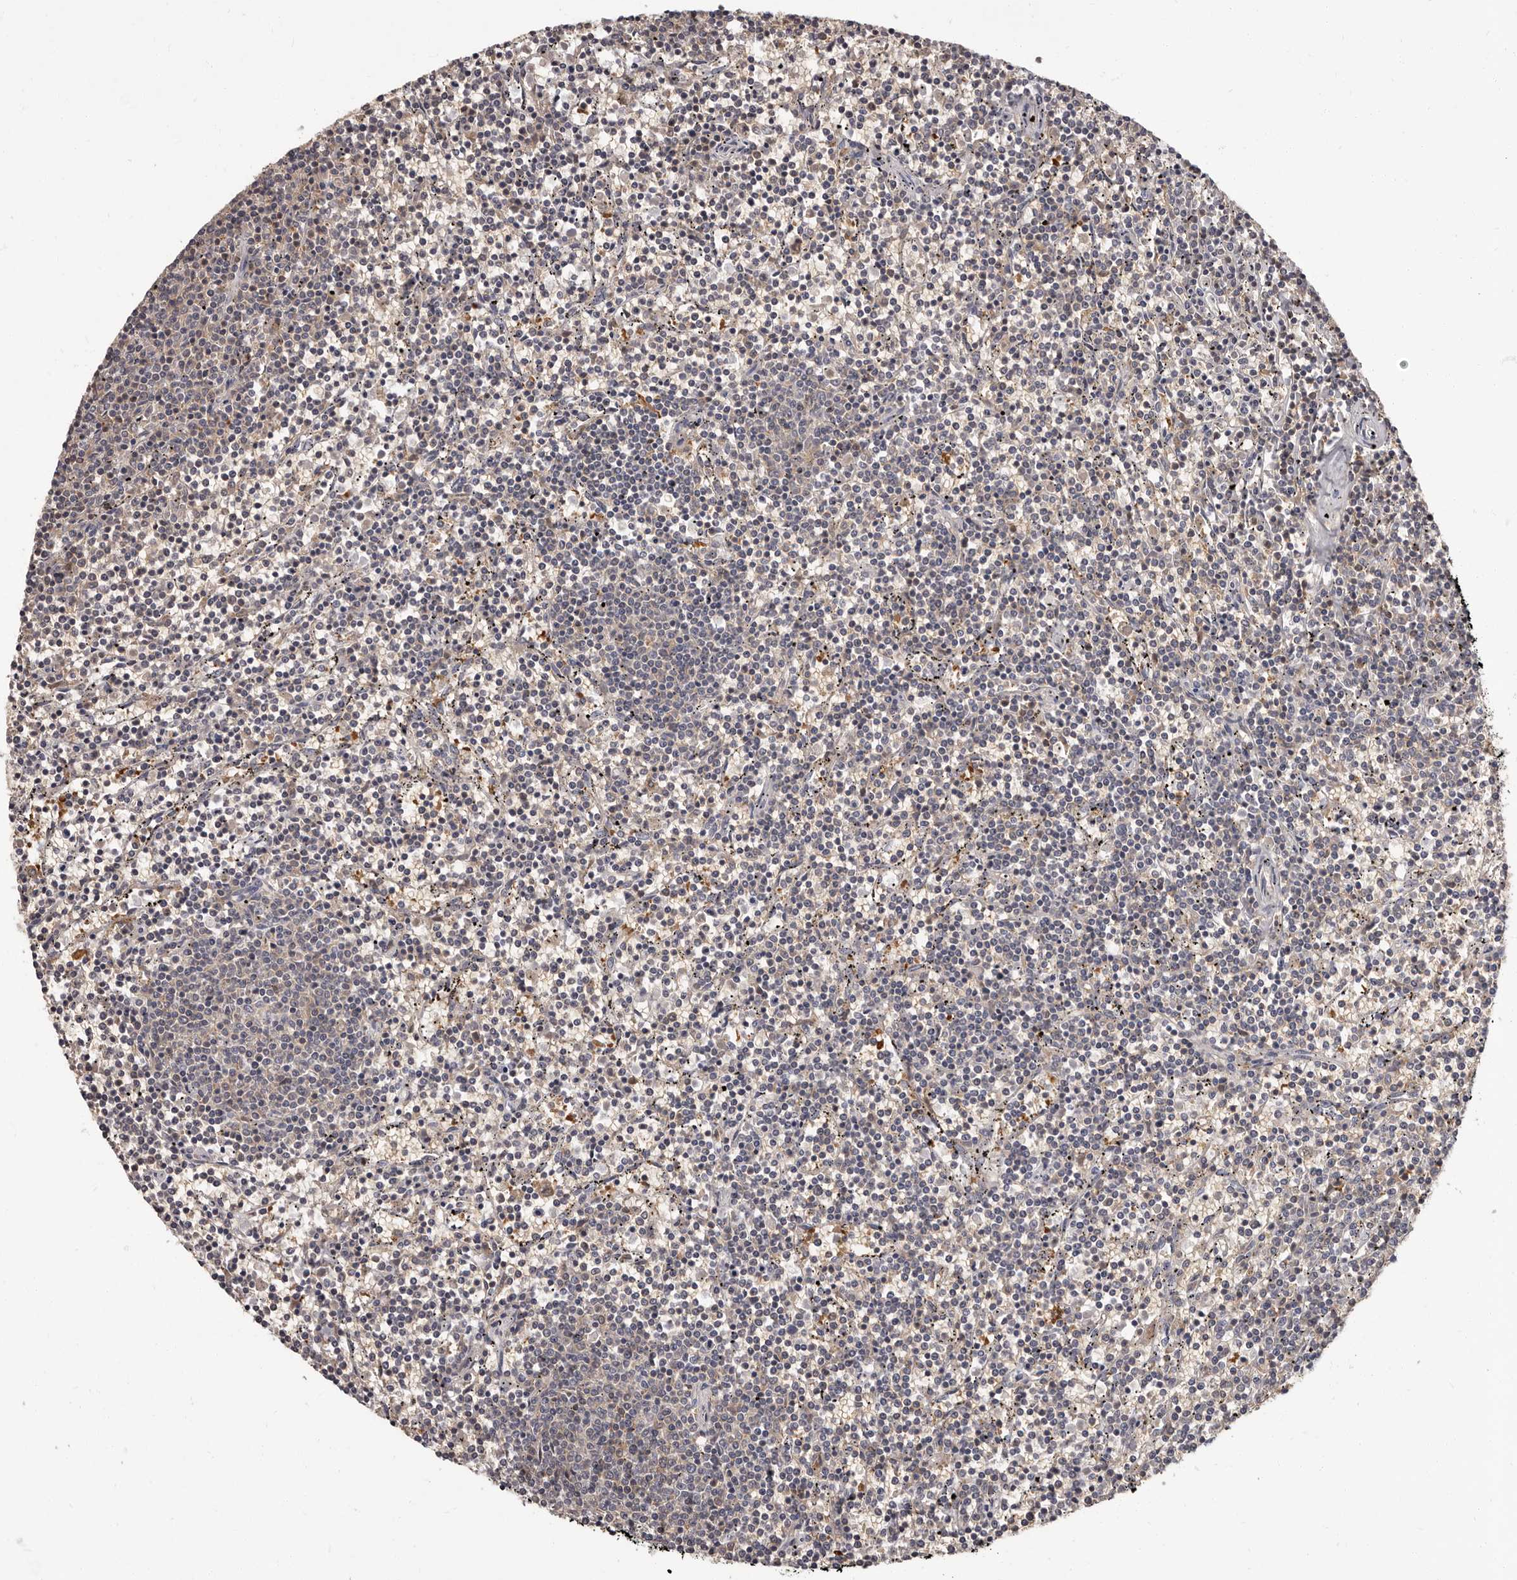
{"staining": {"intensity": "weak", "quantity": "<25%", "location": "cytoplasmic/membranous"}, "tissue": "lymphoma", "cell_type": "Tumor cells", "image_type": "cancer", "snomed": [{"axis": "morphology", "description": "Malignant lymphoma, non-Hodgkin's type, Low grade"}, {"axis": "topography", "description": "Spleen"}], "caption": "Protein analysis of low-grade malignant lymphoma, non-Hodgkin's type displays no significant positivity in tumor cells.", "gene": "APEH", "patient": {"sex": "female", "age": 50}}